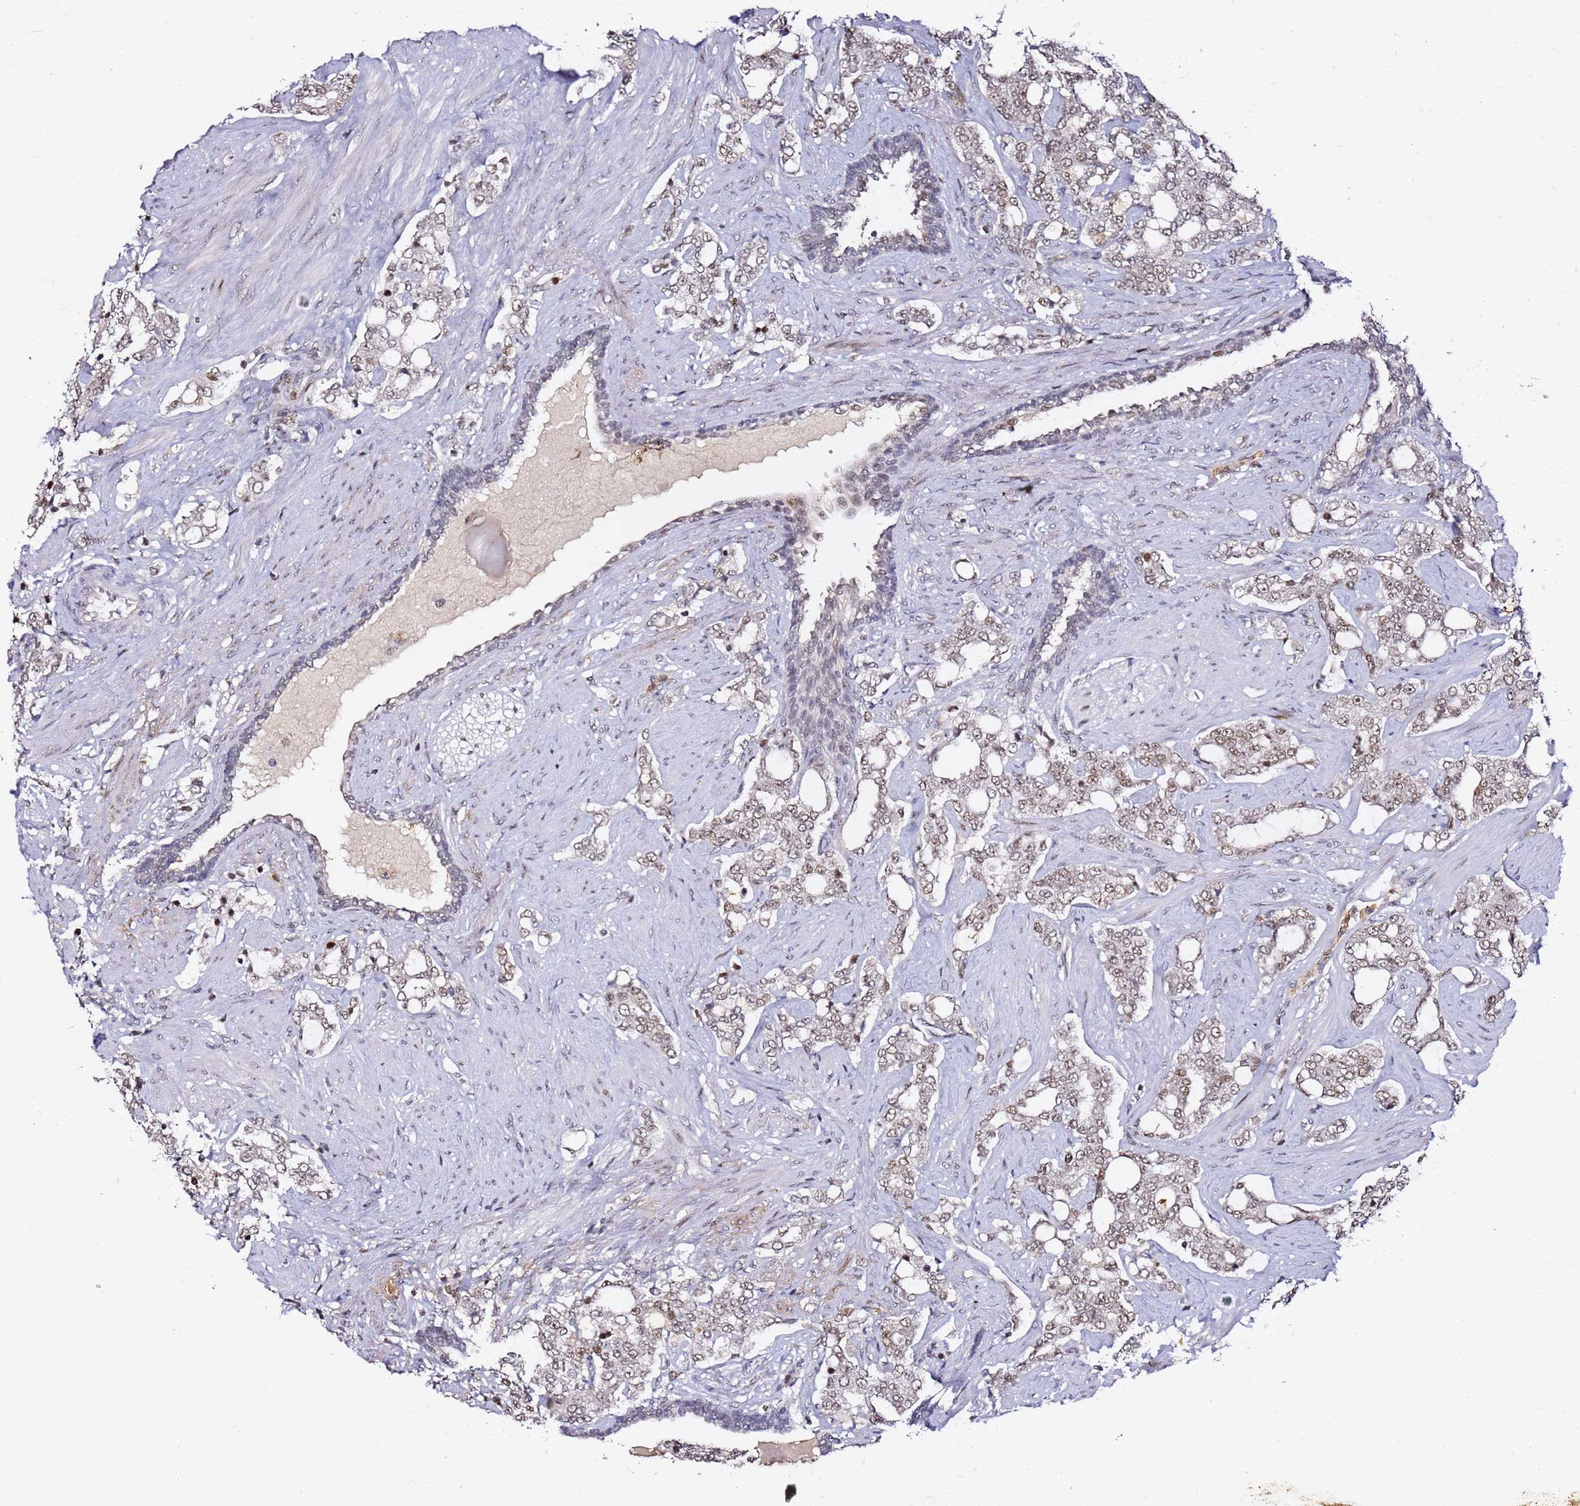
{"staining": {"intensity": "moderate", "quantity": ">75%", "location": "nuclear"}, "tissue": "prostate cancer", "cell_type": "Tumor cells", "image_type": "cancer", "snomed": [{"axis": "morphology", "description": "Adenocarcinoma, High grade"}, {"axis": "topography", "description": "Prostate"}], "caption": "Immunohistochemical staining of human prostate cancer exhibits medium levels of moderate nuclear staining in approximately >75% of tumor cells.", "gene": "FCF1", "patient": {"sex": "male", "age": 64}}